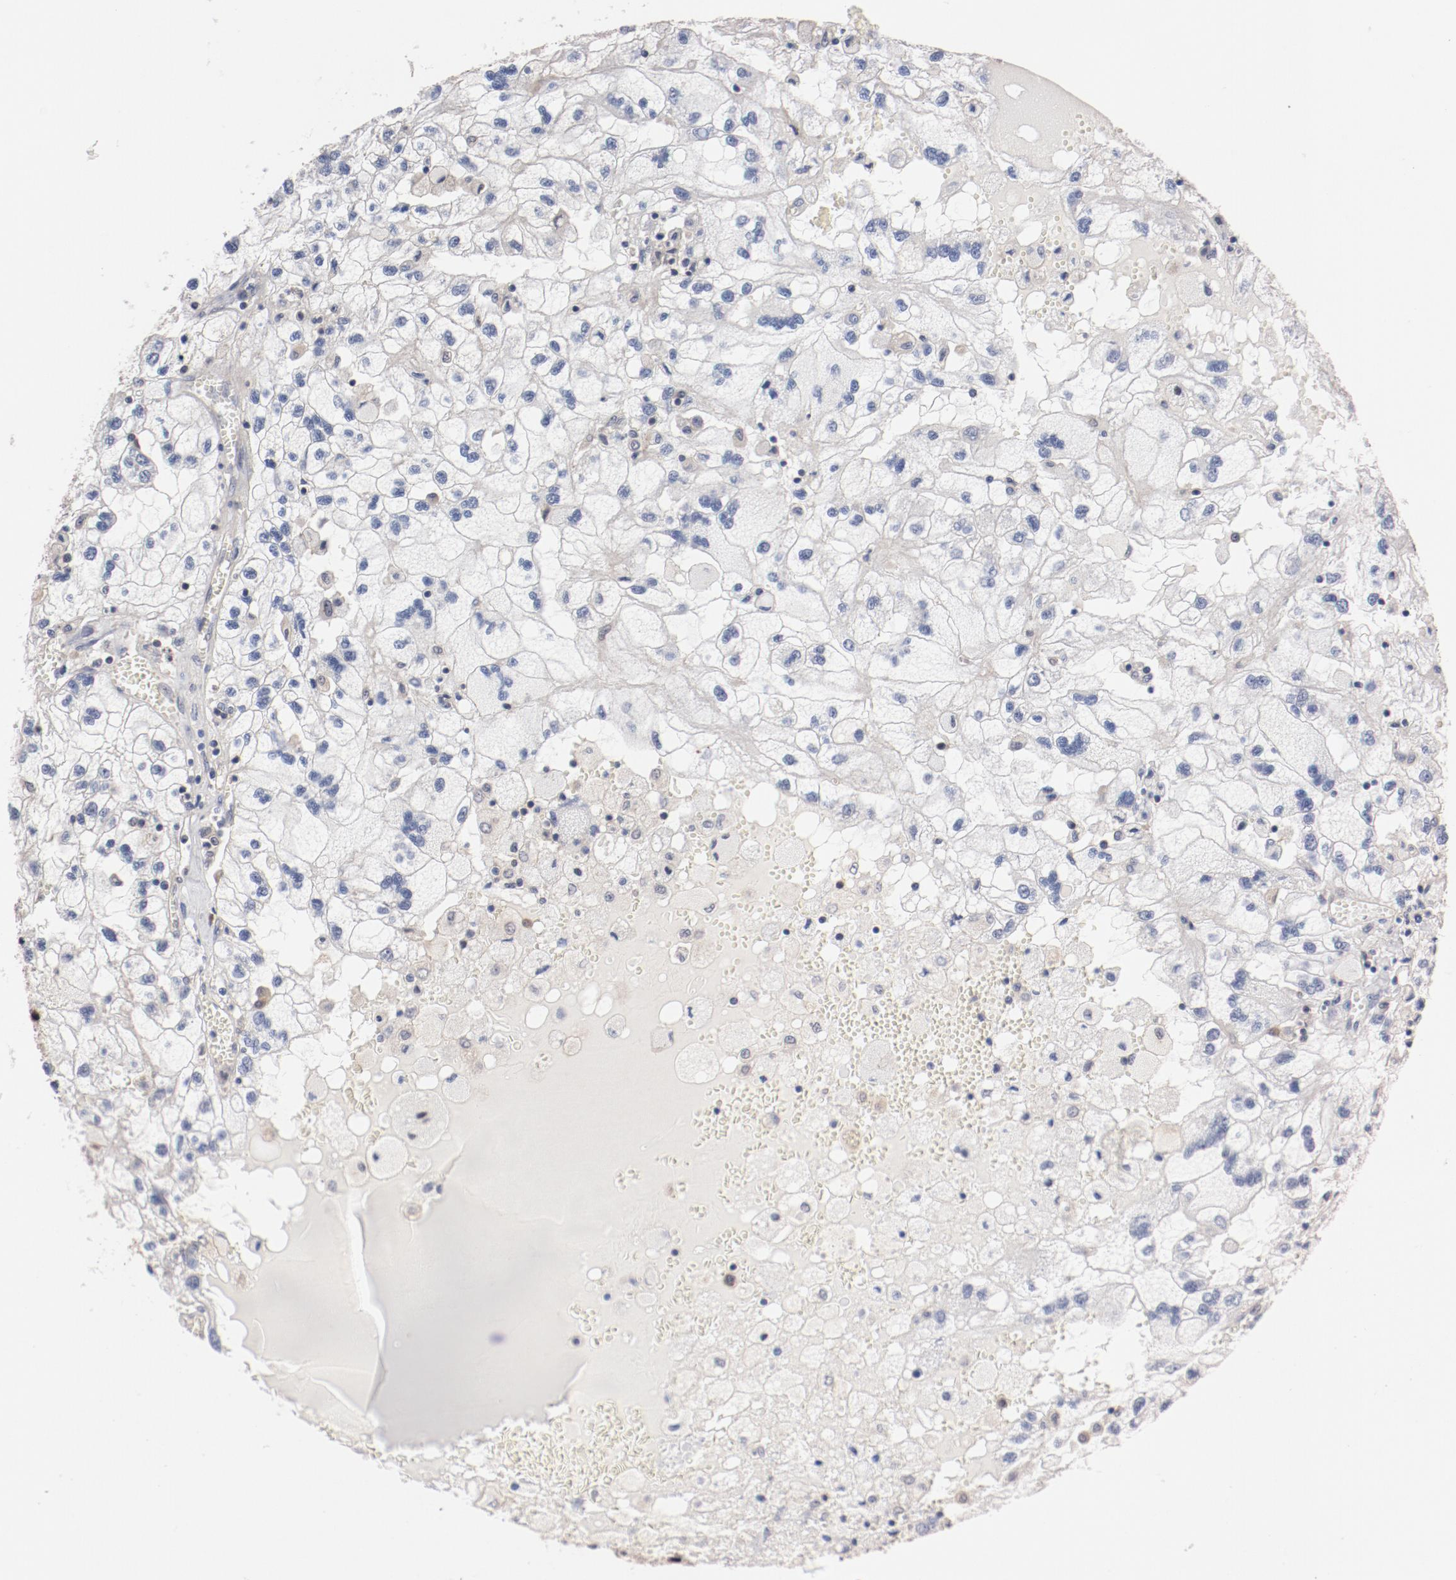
{"staining": {"intensity": "negative", "quantity": "none", "location": "none"}, "tissue": "renal cancer", "cell_type": "Tumor cells", "image_type": "cancer", "snomed": [{"axis": "morphology", "description": "Normal tissue, NOS"}, {"axis": "morphology", "description": "Adenocarcinoma, NOS"}, {"axis": "topography", "description": "Kidney"}], "caption": "This is an immunohistochemistry (IHC) histopathology image of renal cancer. There is no positivity in tumor cells.", "gene": "PITPNM2", "patient": {"sex": "male", "age": 71}}